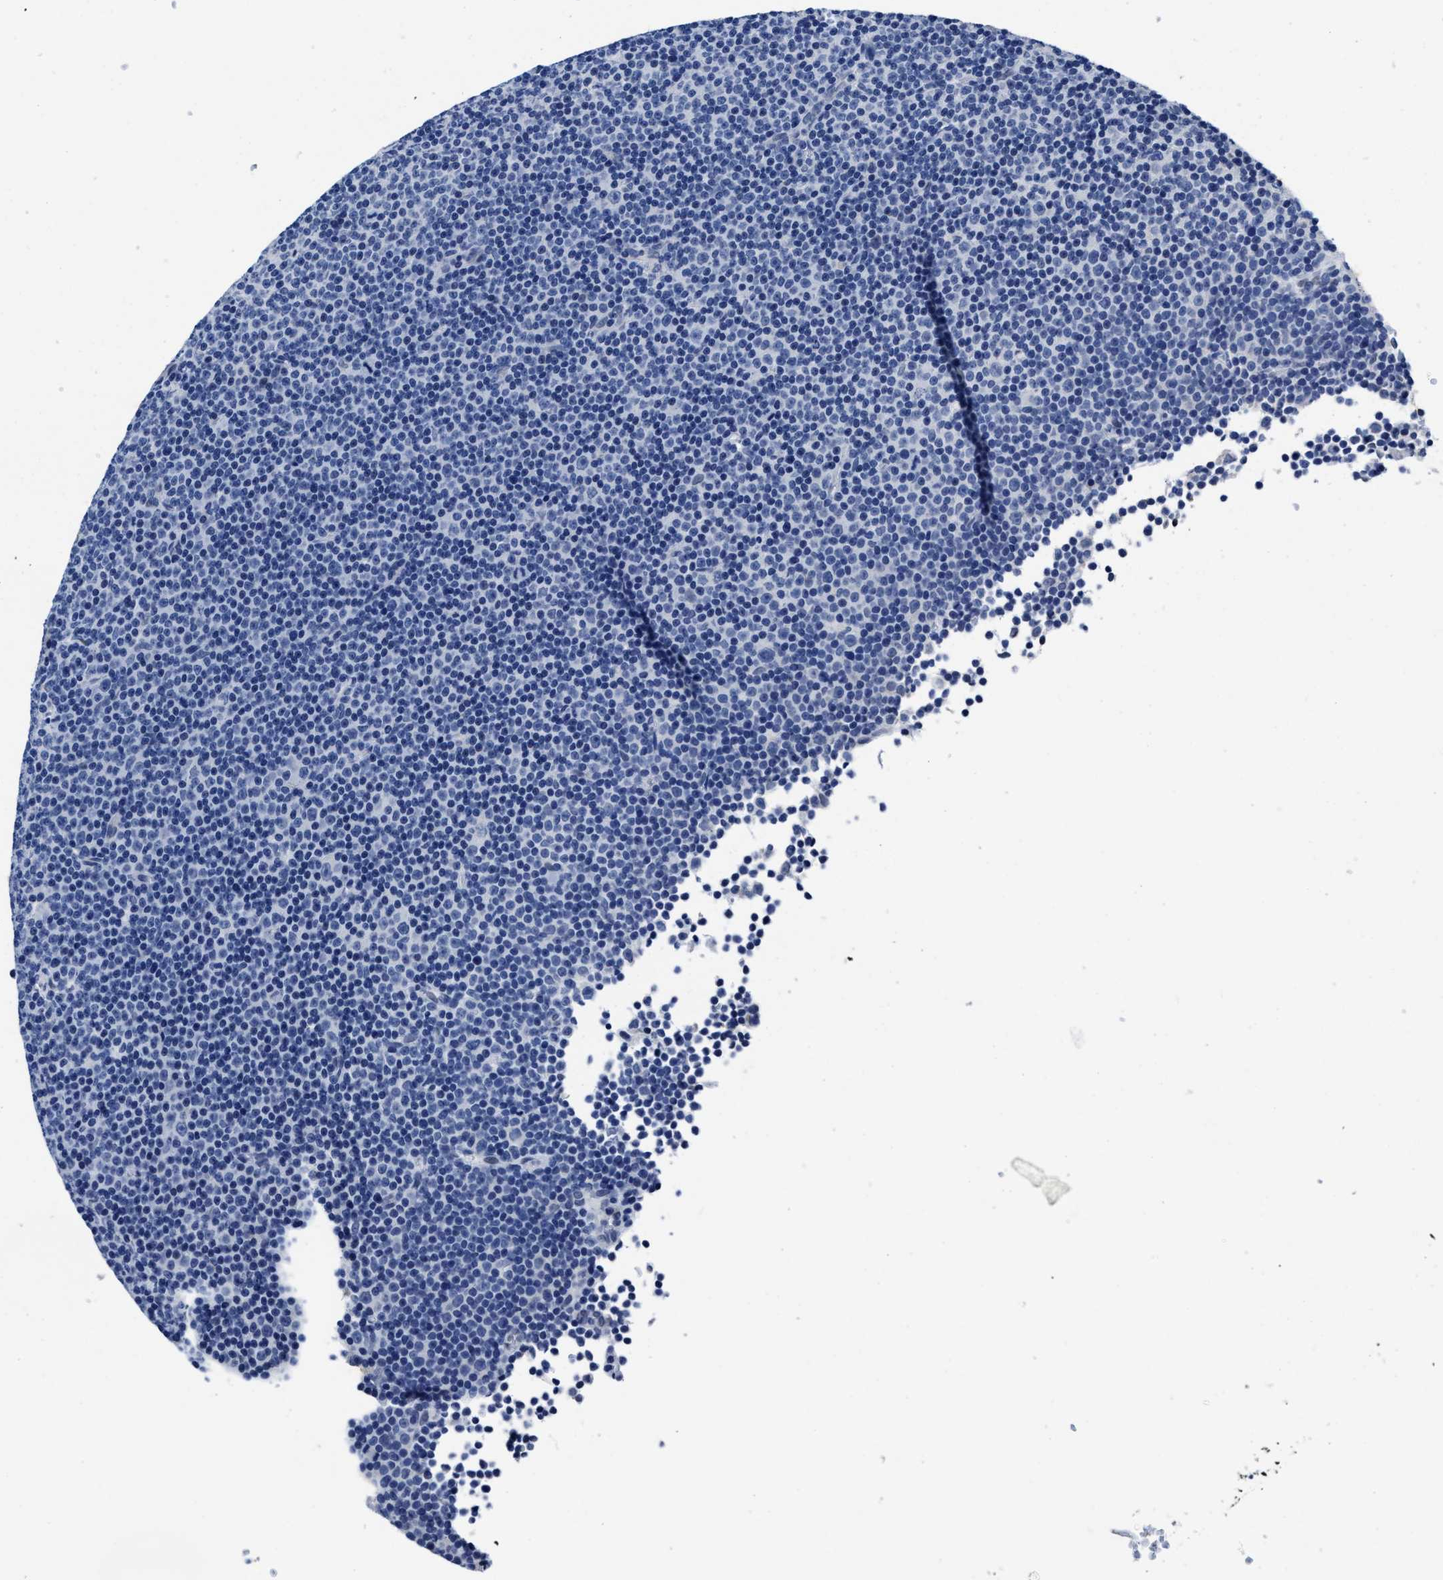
{"staining": {"intensity": "negative", "quantity": "none", "location": "none"}, "tissue": "lymphoma", "cell_type": "Tumor cells", "image_type": "cancer", "snomed": [{"axis": "morphology", "description": "Malignant lymphoma, non-Hodgkin's type, Low grade"}, {"axis": "topography", "description": "Lymph node"}], "caption": "IHC micrograph of neoplastic tissue: malignant lymphoma, non-Hodgkin's type (low-grade) stained with DAB reveals no significant protein expression in tumor cells.", "gene": "HOOK1", "patient": {"sex": "female", "age": 67}}